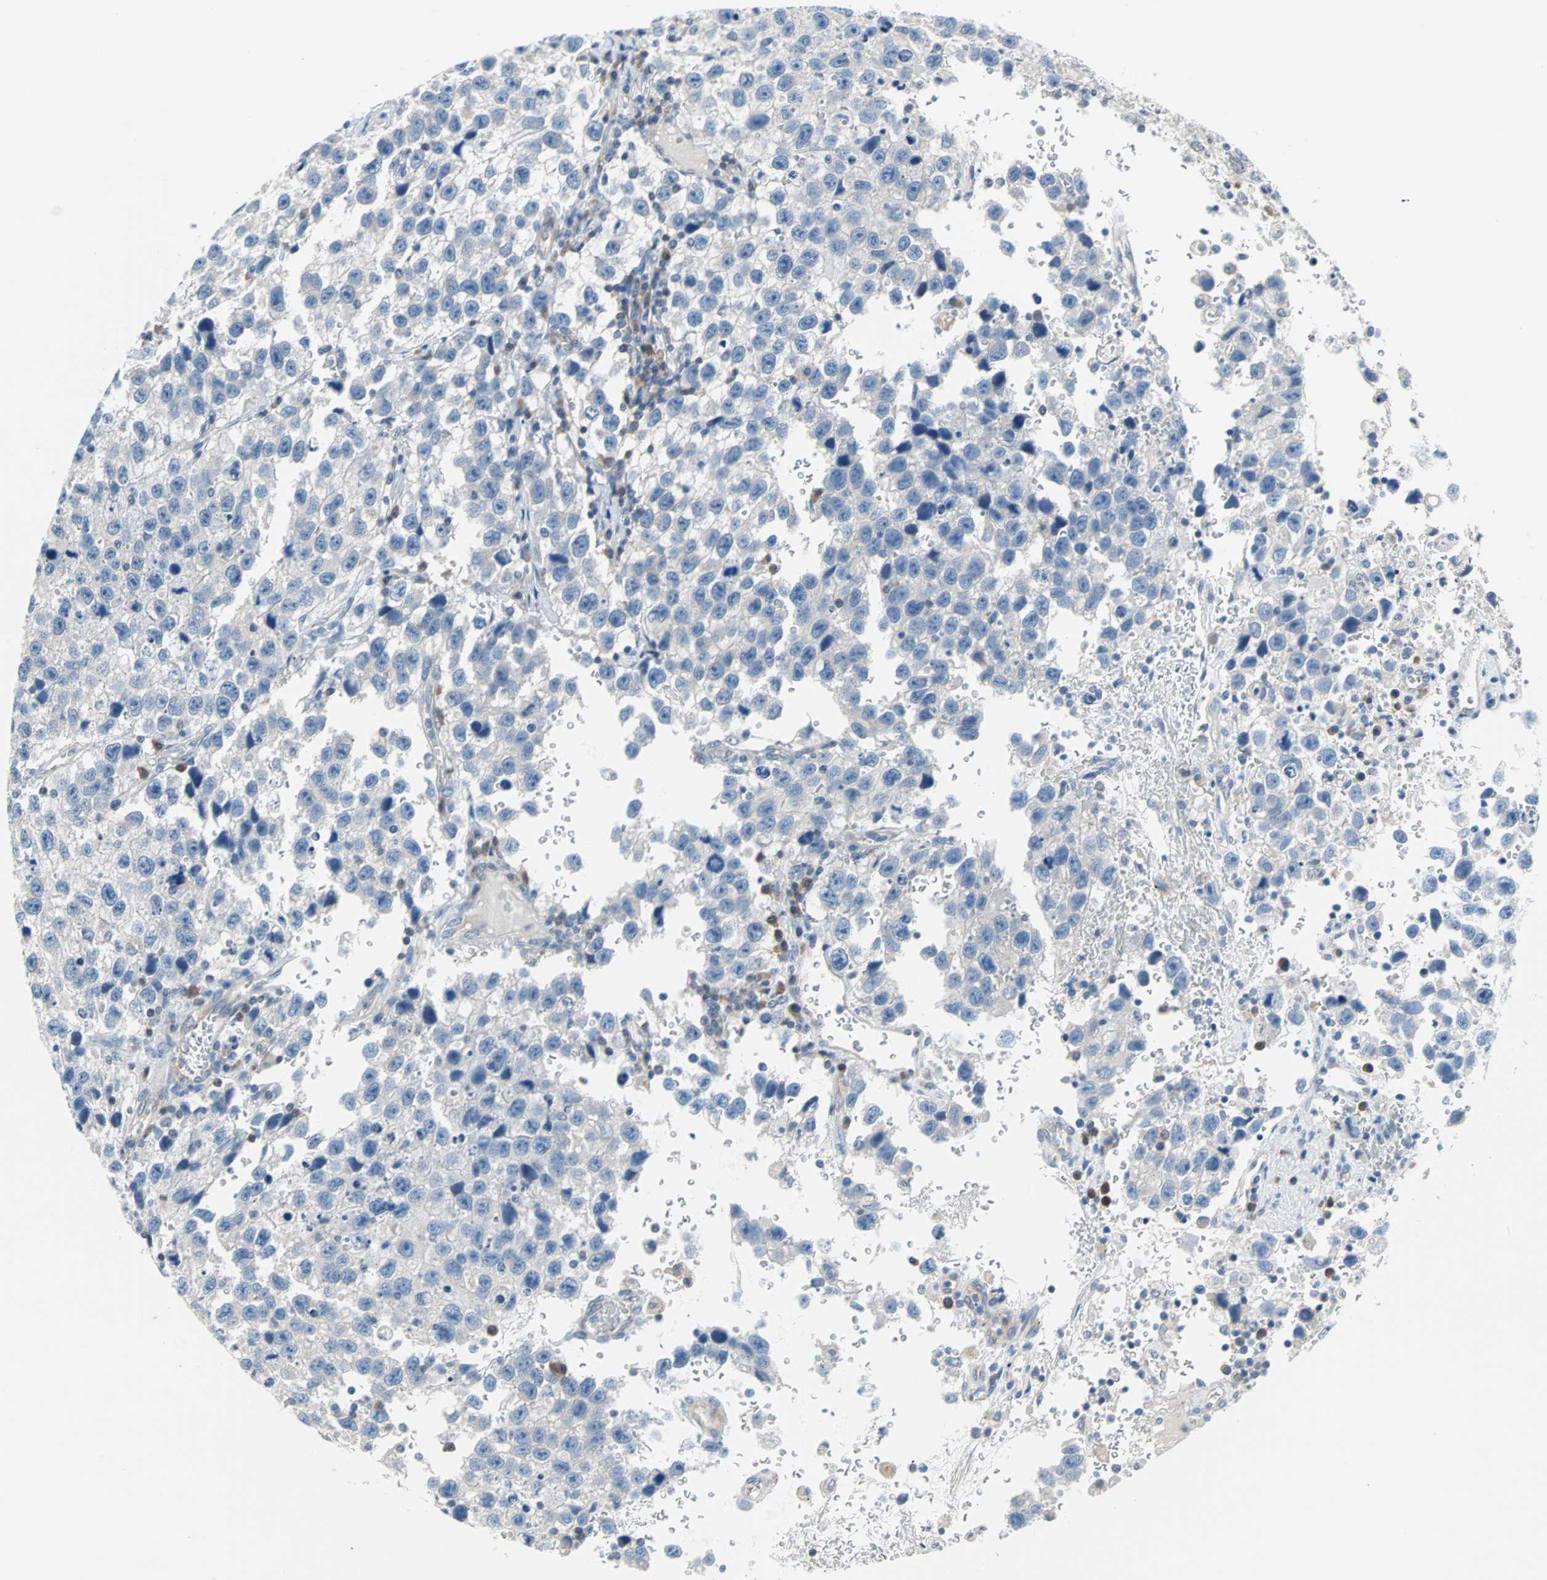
{"staining": {"intensity": "negative", "quantity": "none", "location": "none"}, "tissue": "testis cancer", "cell_type": "Tumor cells", "image_type": "cancer", "snomed": [{"axis": "morphology", "description": "Seminoma, NOS"}, {"axis": "topography", "description": "Testis"}], "caption": "Testis seminoma was stained to show a protein in brown. There is no significant expression in tumor cells.", "gene": "MPI", "patient": {"sex": "male", "age": 33}}